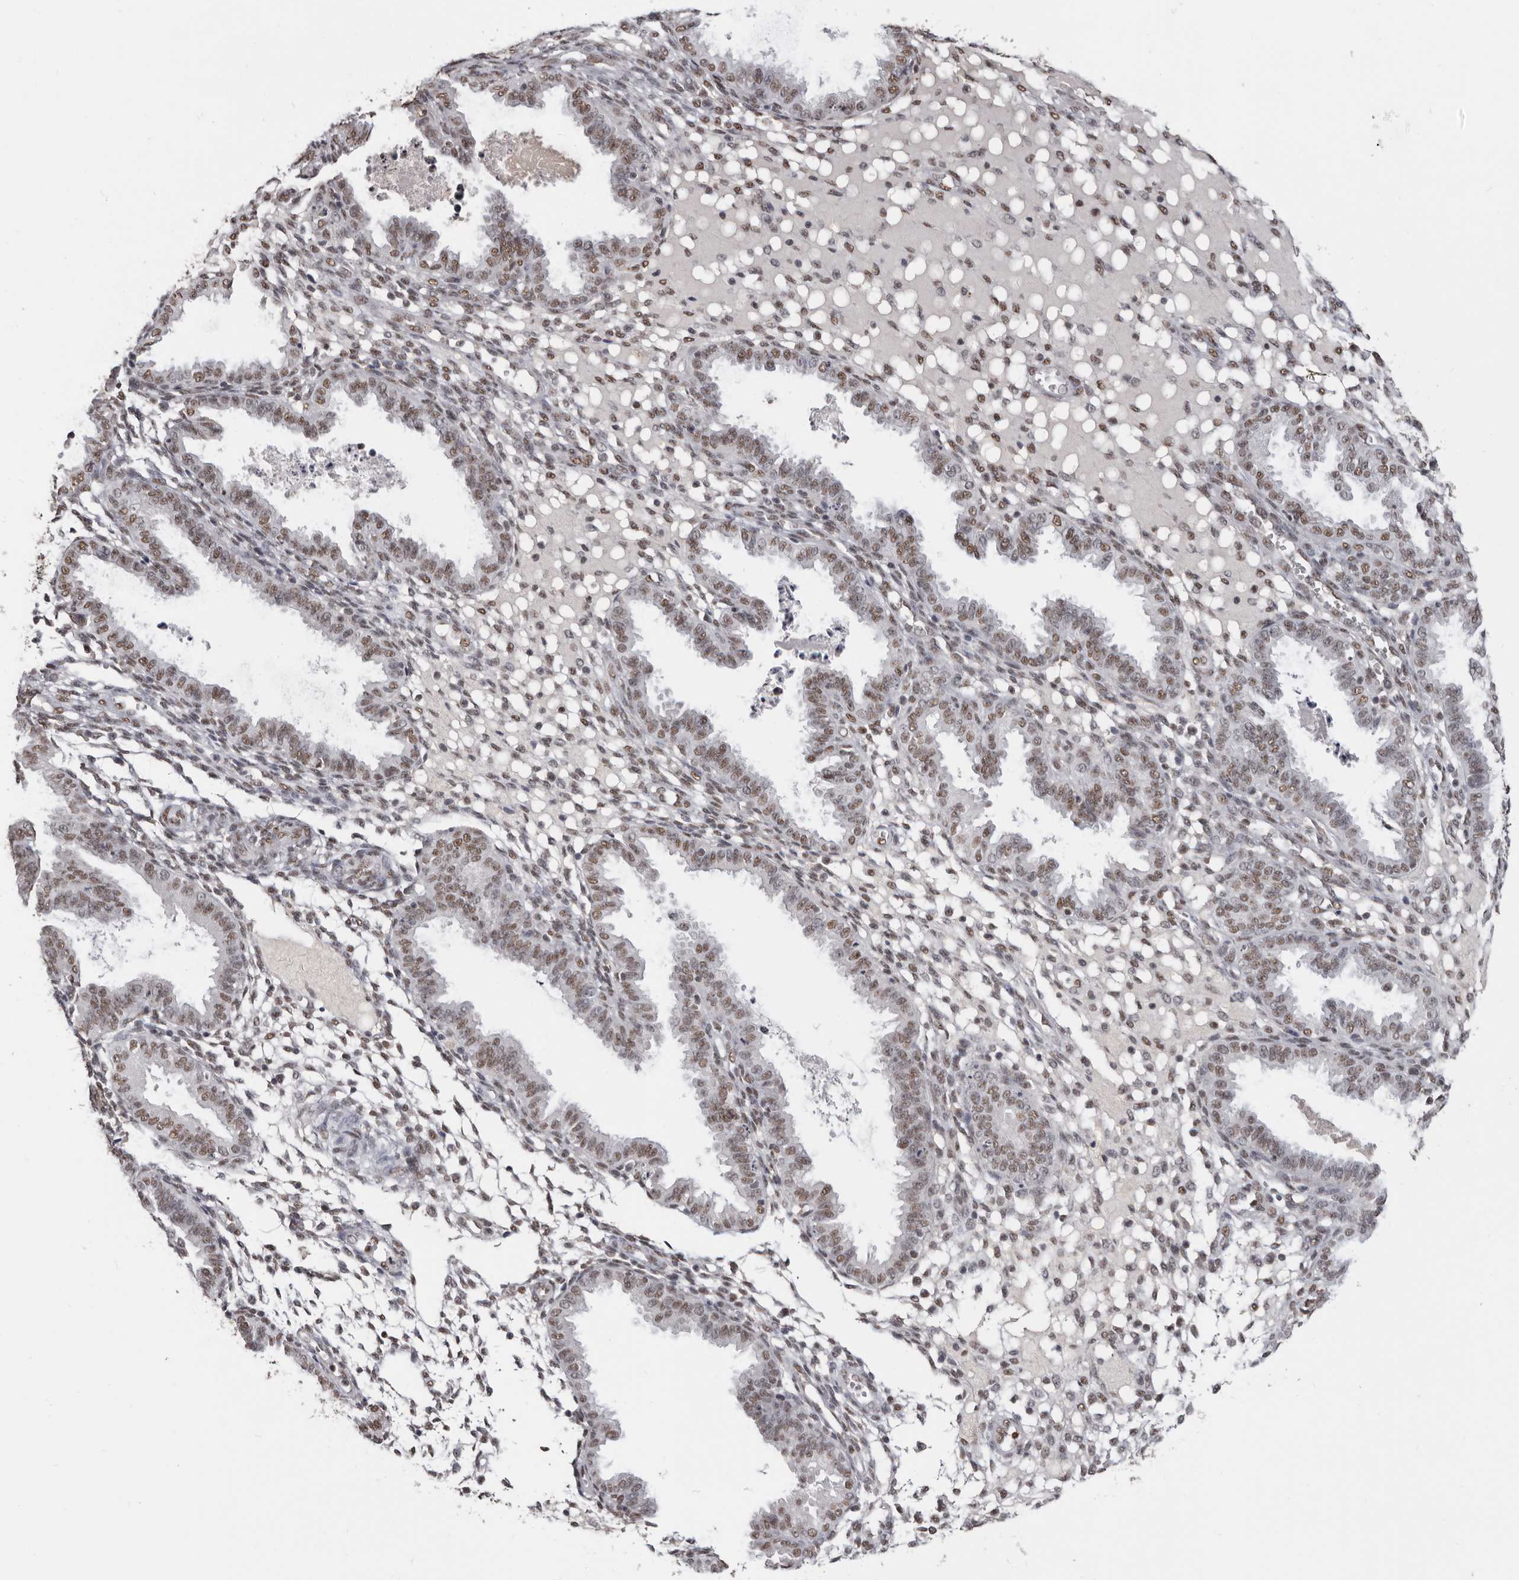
{"staining": {"intensity": "moderate", "quantity": "25%-75%", "location": "nuclear"}, "tissue": "endometrium", "cell_type": "Cells in endometrial stroma", "image_type": "normal", "snomed": [{"axis": "morphology", "description": "Normal tissue, NOS"}, {"axis": "topography", "description": "Endometrium"}], "caption": "Benign endometrium was stained to show a protein in brown. There is medium levels of moderate nuclear positivity in approximately 25%-75% of cells in endometrial stroma. (DAB IHC with brightfield microscopy, high magnification).", "gene": "SCAF4", "patient": {"sex": "female", "age": 33}}